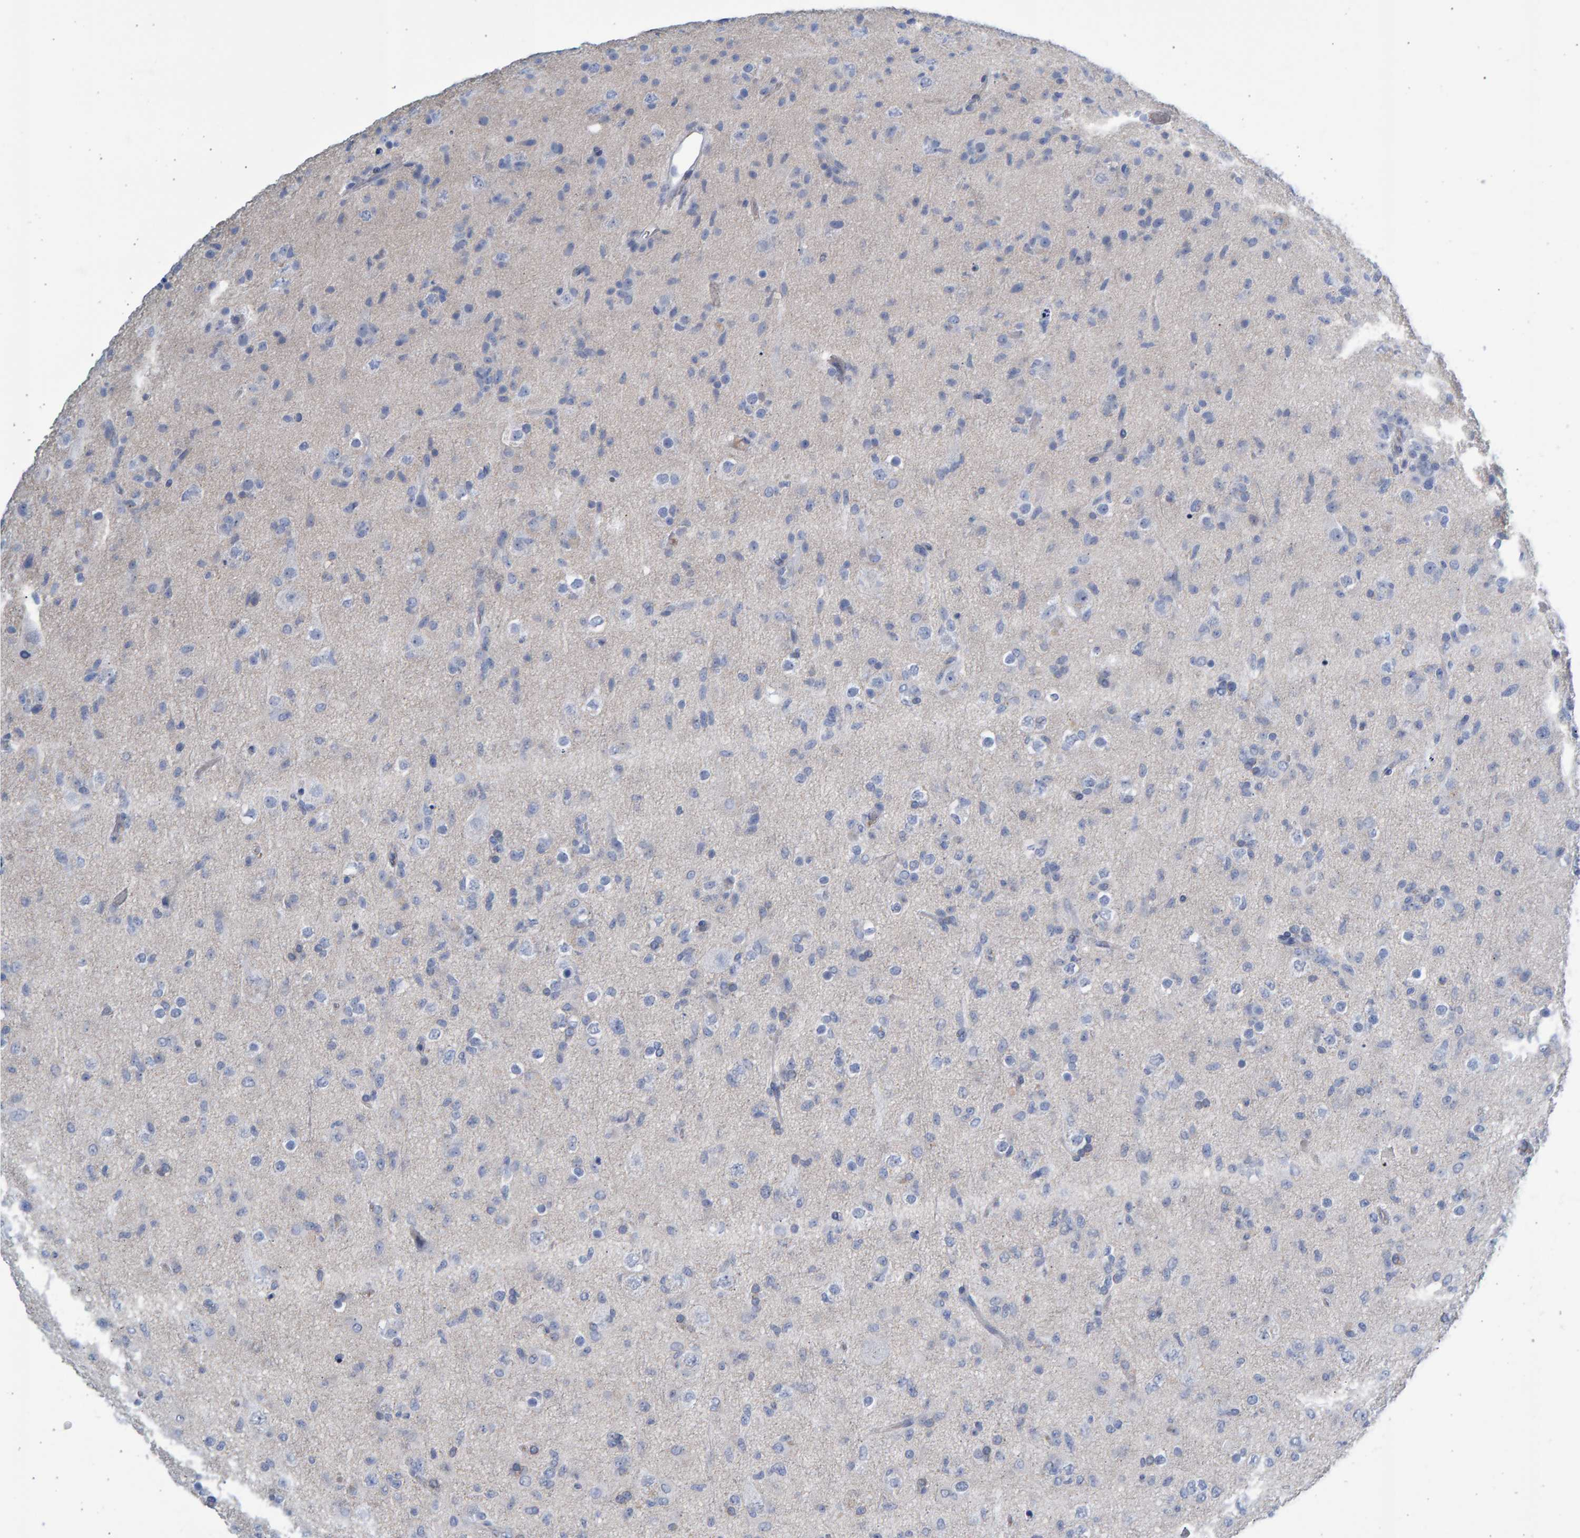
{"staining": {"intensity": "negative", "quantity": "none", "location": "none"}, "tissue": "glioma", "cell_type": "Tumor cells", "image_type": "cancer", "snomed": [{"axis": "morphology", "description": "Glioma, malignant, Low grade"}, {"axis": "topography", "description": "Brain"}], "caption": "This is a histopathology image of IHC staining of malignant glioma (low-grade), which shows no positivity in tumor cells.", "gene": "SLC34A3", "patient": {"sex": "male", "age": 65}}